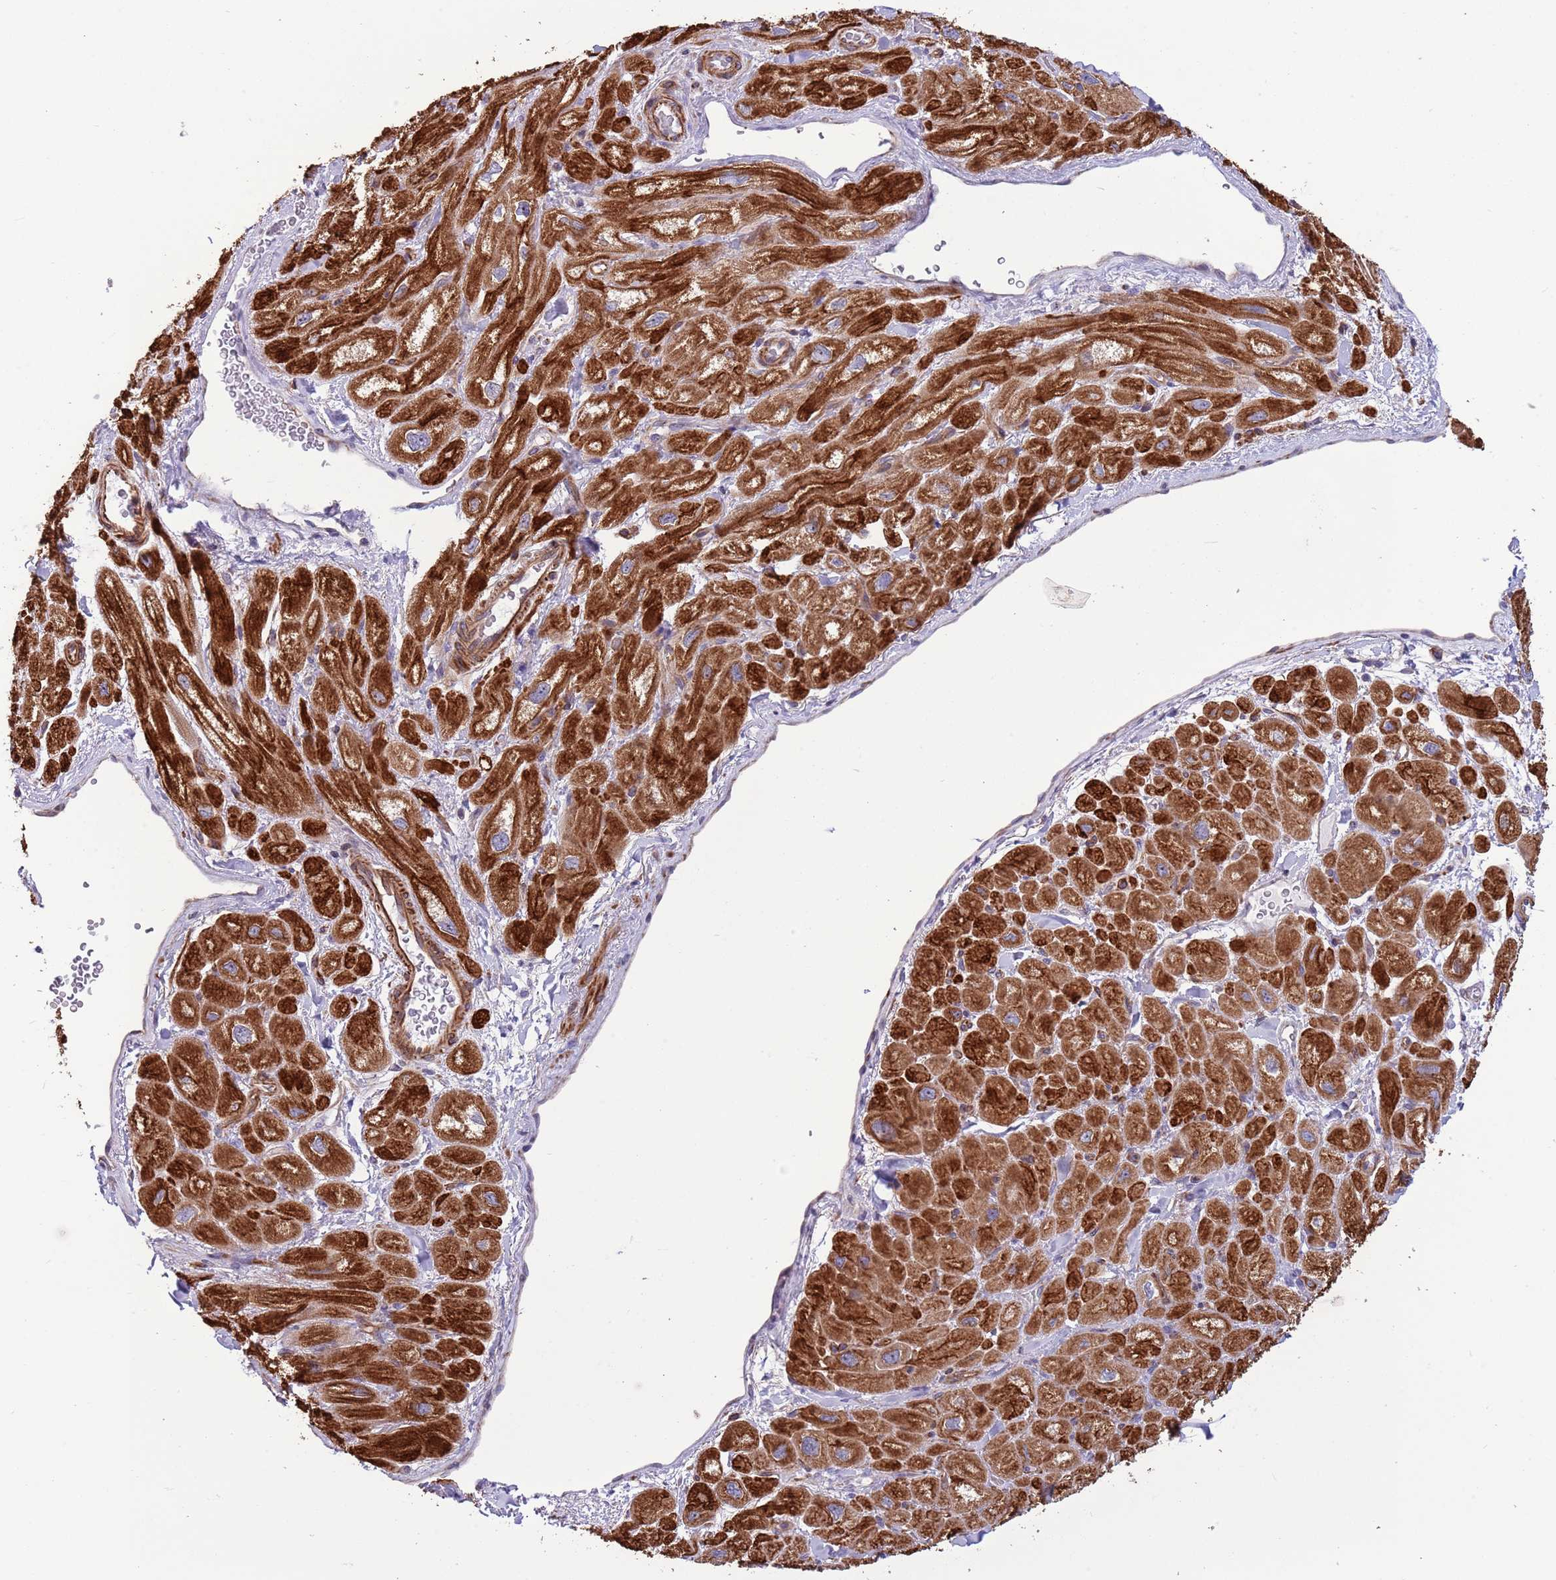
{"staining": {"intensity": "strong", "quantity": "25%-75%", "location": "cytoplasmic/membranous"}, "tissue": "heart muscle", "cell_type": "Cardiomyocytes", "image_type": "normal", "snomed": [{"axis": "morphology", "description": "Normal tissue, NOS"}, {"axis": "topography", "description": "Heart"}], "caption": "A high amount of strong cytoplasmic/membranous positivity is appreciated in about 25%-75% of cardiomyocytes in benign heart muscle. (IHC, brightfield microscopy, high magnification).", "gene": "GAS2L3", "patient": {"sex": "male", "age": 65}}